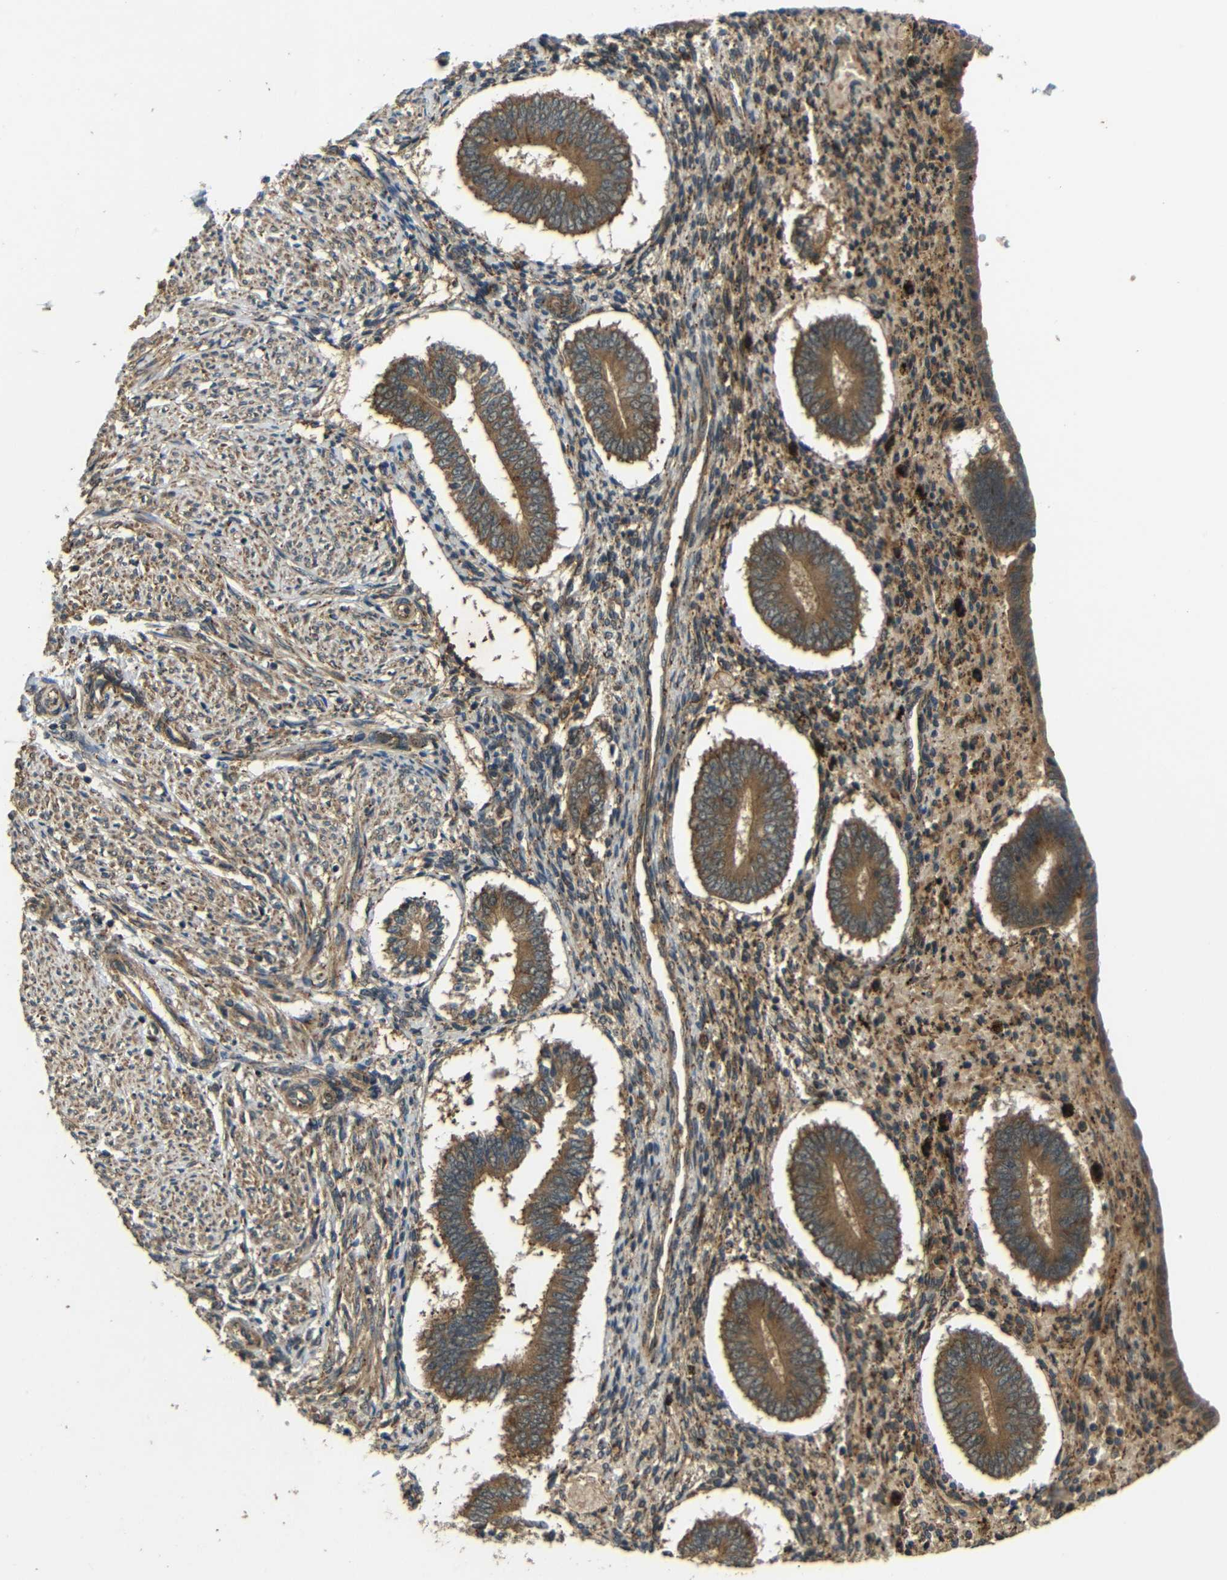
{"staining": {"intensity": "moderate", "quantity": ">75%", "location": "cytoplasmic/membranous"}, "tissue": "endometrium", "cell_type": "Cells in endometrial stroma", "image_type": "normal", "snomed": [{"axis": "morphology", "description": "Normal tissue, NOS"}, {"axis": "topography", "description": "Endometrium"}], "caption": "A micrograph showing moderate cytoplasmic/membranous staining in approximately >75% of cells in endometrial stroma in normal endometrium, as visualized by brown immunohistochemical staining.", "gene": "EPHB2", "patient": {"sex": "female", "age": 42}}